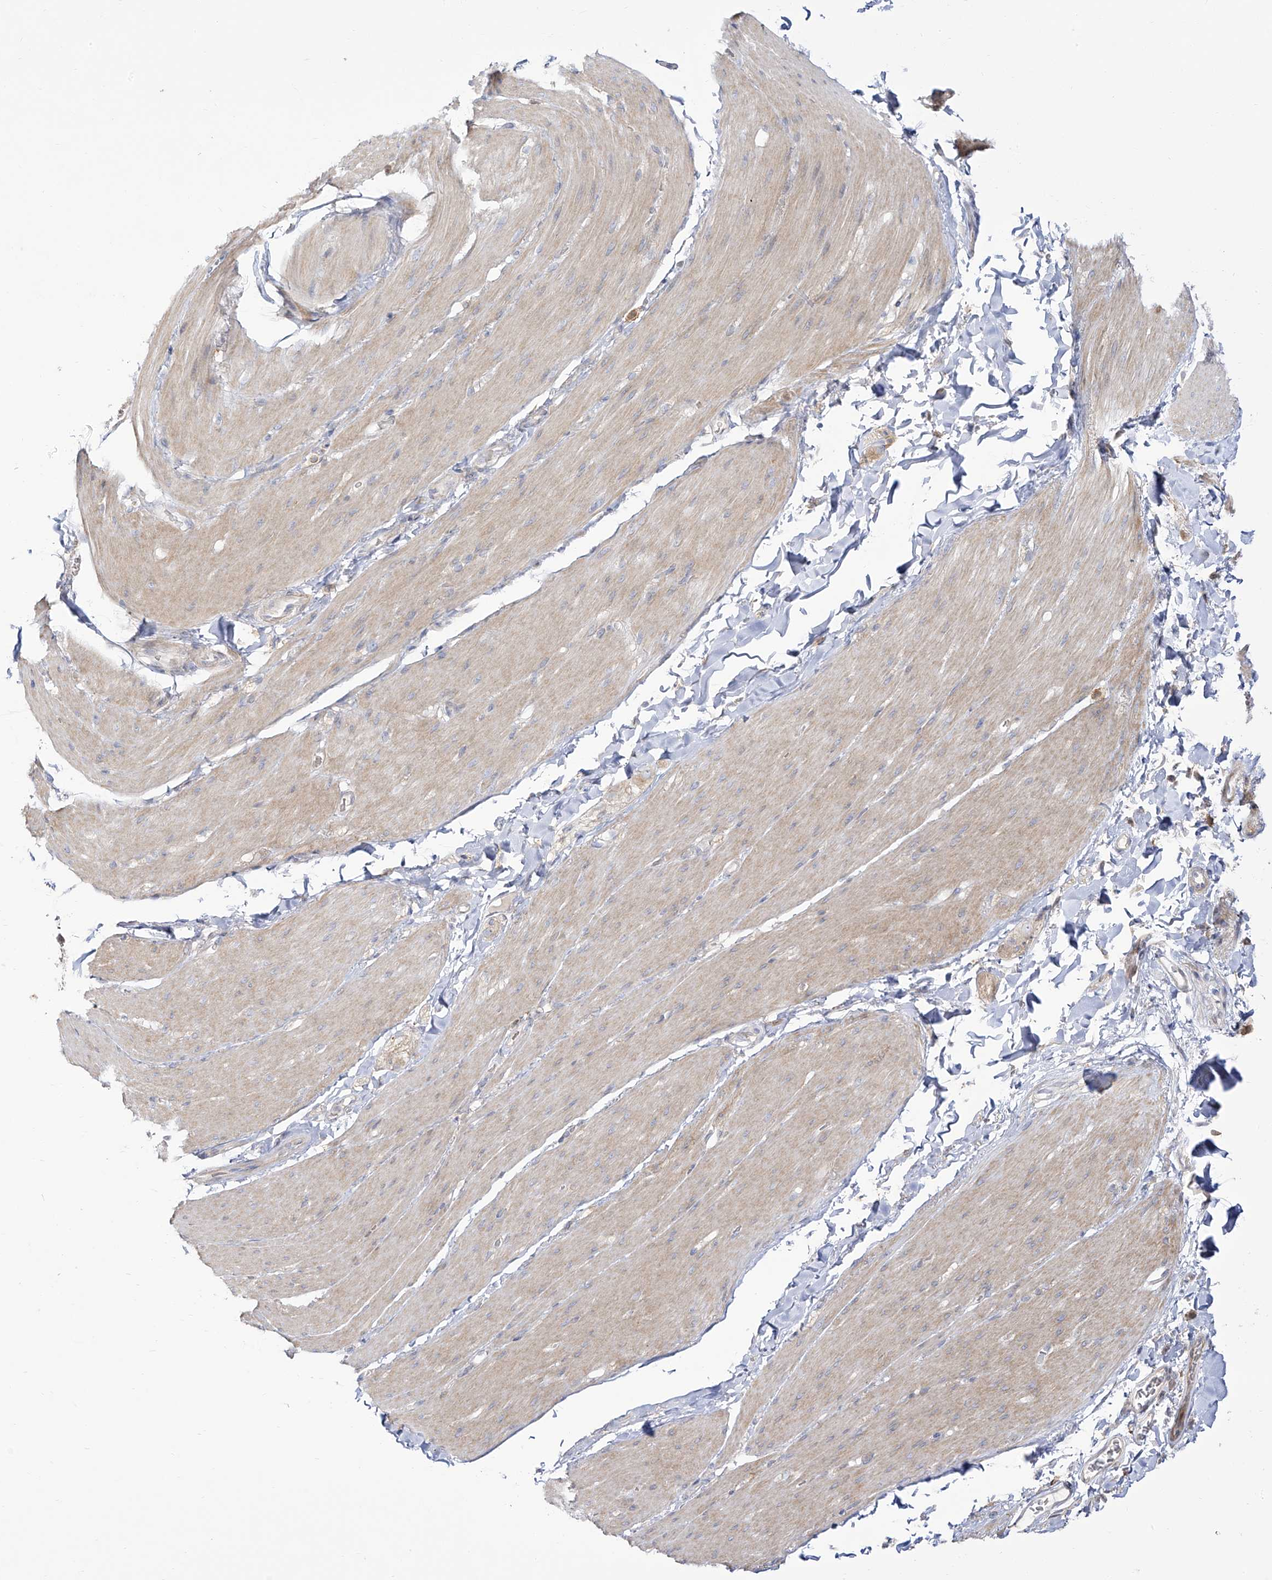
{"staining": {"intensity": "weak", "quantity": "25%-75%", "location": "cytoplasmic/membranous"}, "tissue": "smooth muscle", "cell_type": "Smooth muscle cells", "image_type": "normal", "snomed": [{"axis": "morphology", "description": "Normal tissue, NOS"}, {"axis": "topography", "description": "Smooth muscle"}, {"axis": "topography", "description": "Small intestine"}], "caption": "Immunohistochemical staining of unremarkable smooth muscle shows low levels of weak cytoplasmic/membranous positivity in approximately 25%-75% of smooth muscle cells. The protein of interest is stained brown, and the nuclei are stained in blue (DAB IHC with brightfield microscopy, high magnification).", "gene": "ZGRF1", "patient": {"sex": "female", "age": 84}}